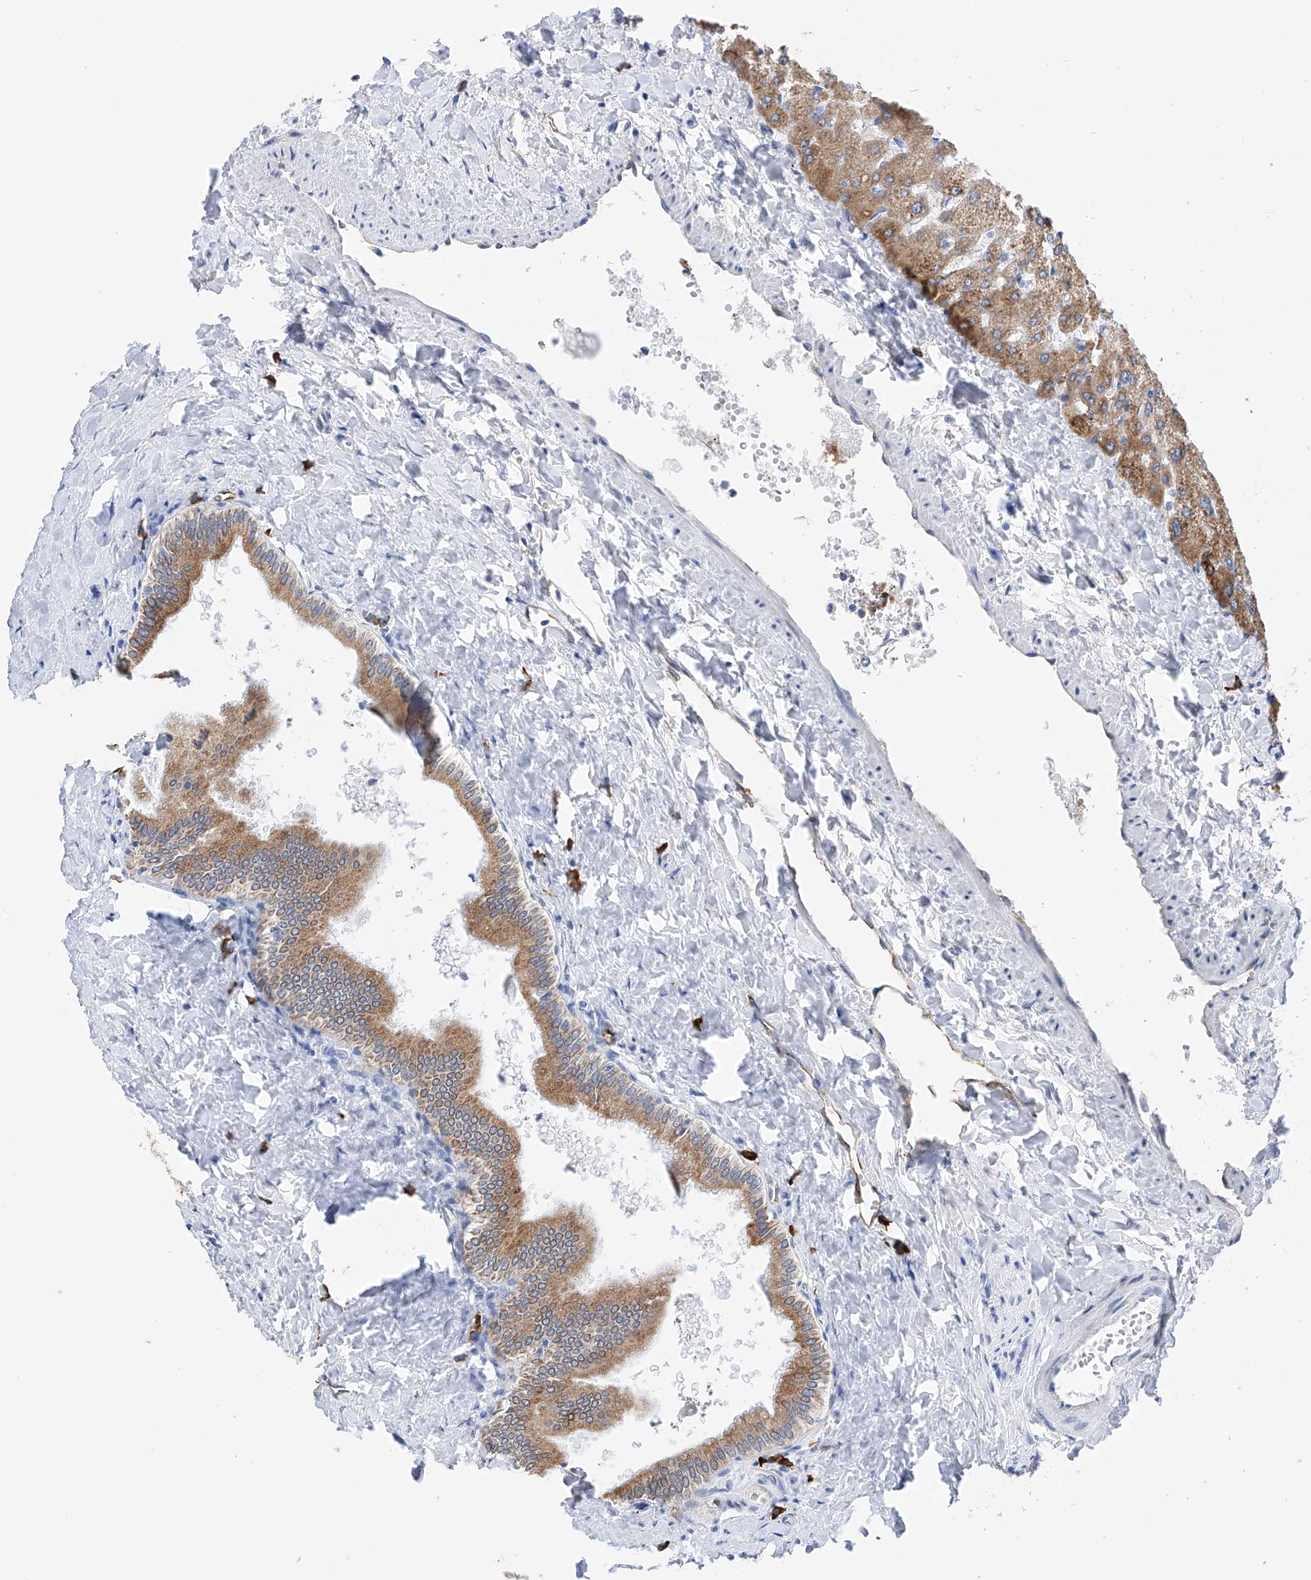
{"staining": {"intensity": "moderate", "quantity": ">75%", "location": "cytoplasmic/membranous"}, "tissue": "liver", "cell_type": "Cholangiocytes", "image_type": "normal", "snomed": [{"axis": "morphology", "description": "Normal tissue, NOS"}, {"axis": "topography", "description": "Liver"}], "caption": "The immunohistochemical stain shows moderate cytoplasmic/membranous expression in cholangiocytes of unremarkable liver. The protein is shown in brown color, while the nuclei are stained blue.", "gene": "PDIA5", "patient": {"sex": "male", "age": 55}}